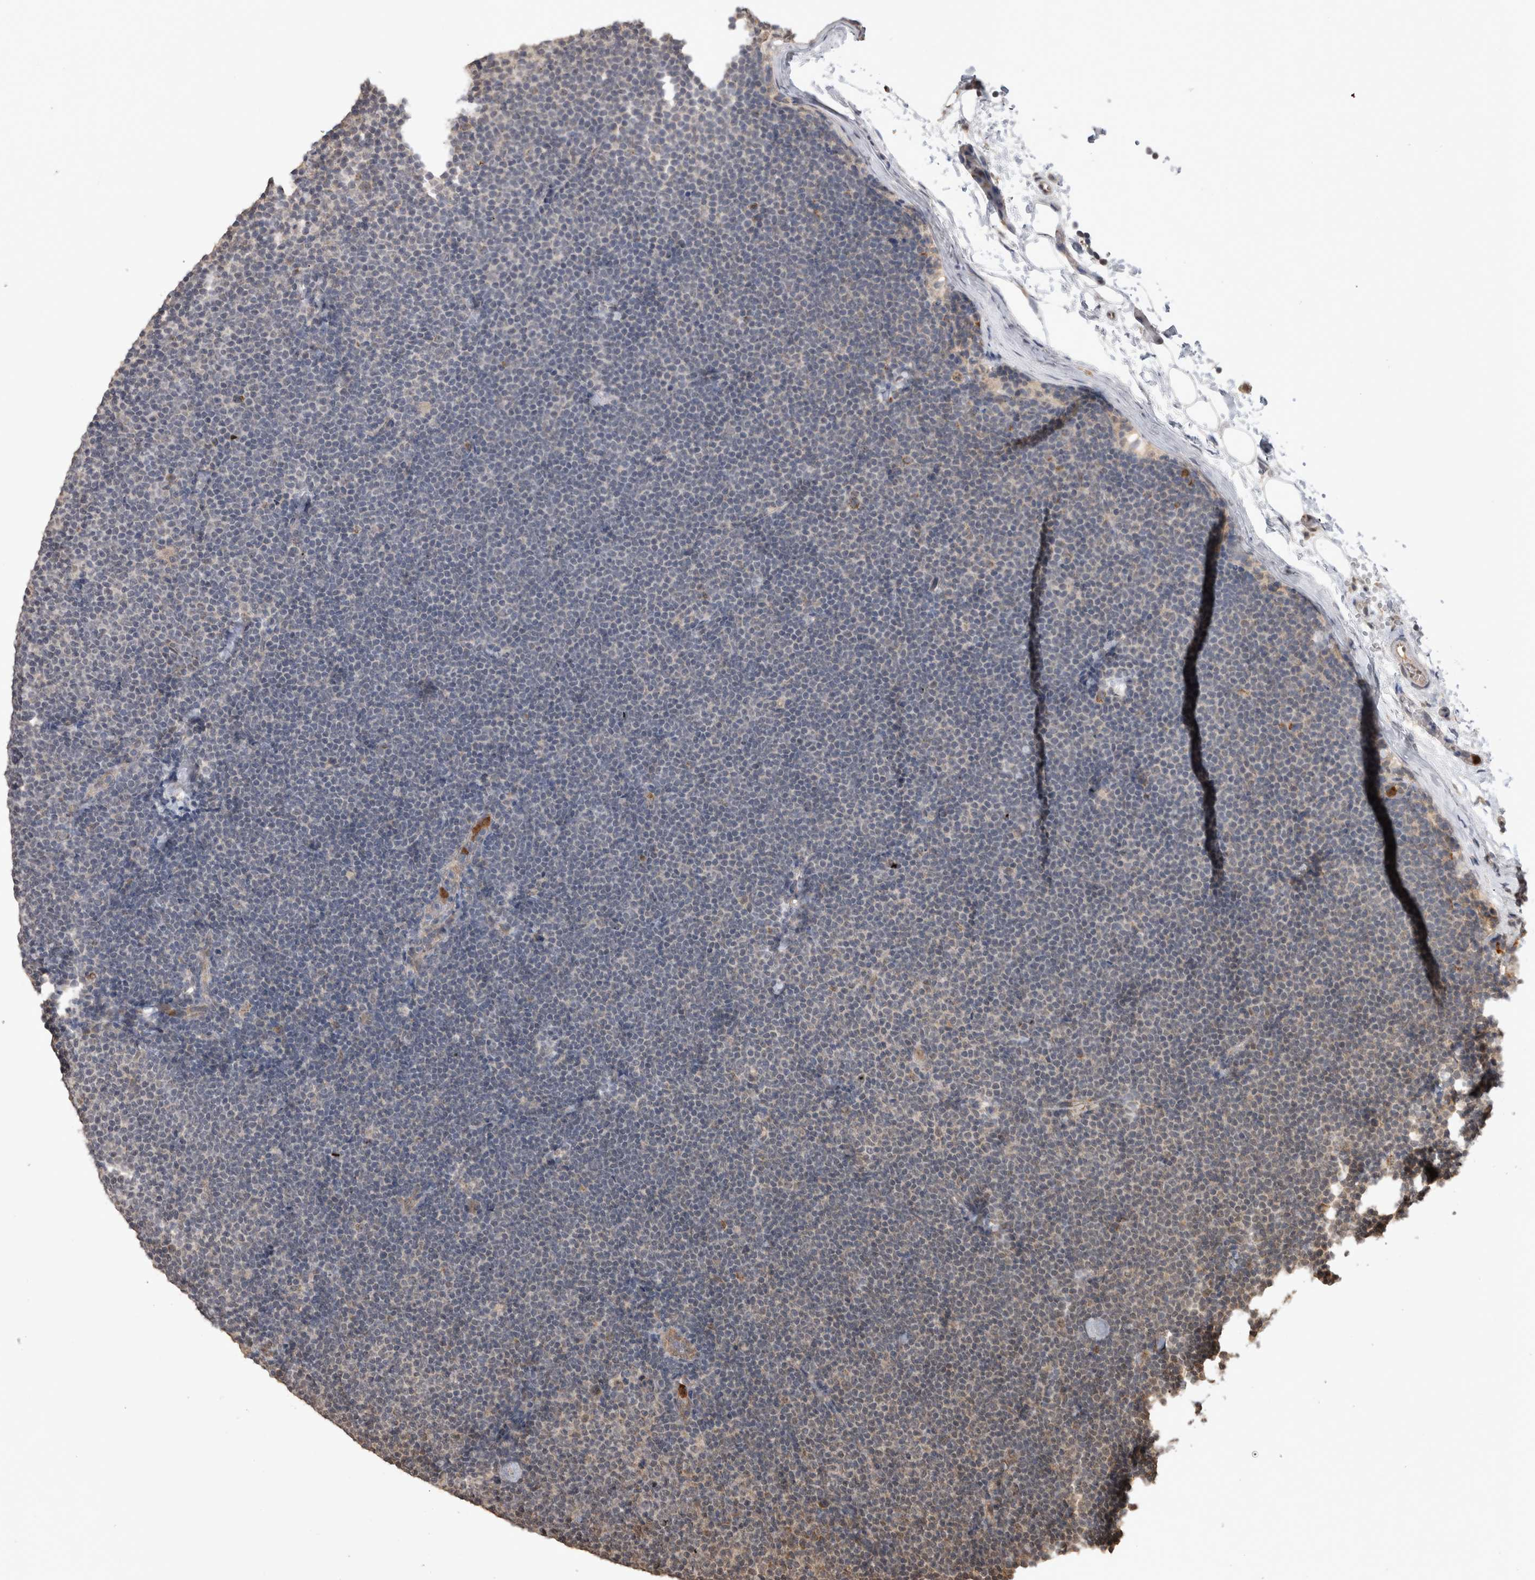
{"staining": {"intensity": "negative", "quantity": "none", "location": "none"}, "tissue": "lymphoma", "cell_type": "Tumor cells", "image_type": "cancer", "snomed": [{"axis": "morphology", "description": "Malignant lymphoma, non-Hodgkin's type, Low grade"}, {"axis": "topography", "description": "Lymph node"}], "caption": "Immunohistochemical staining of human malignant lymphoma, non-Hodgkin's type (low-grade) reveals no significant positivity in tumor cells.", "gene": "PAK4", "patient": {"sex": "female", "age": 53}}